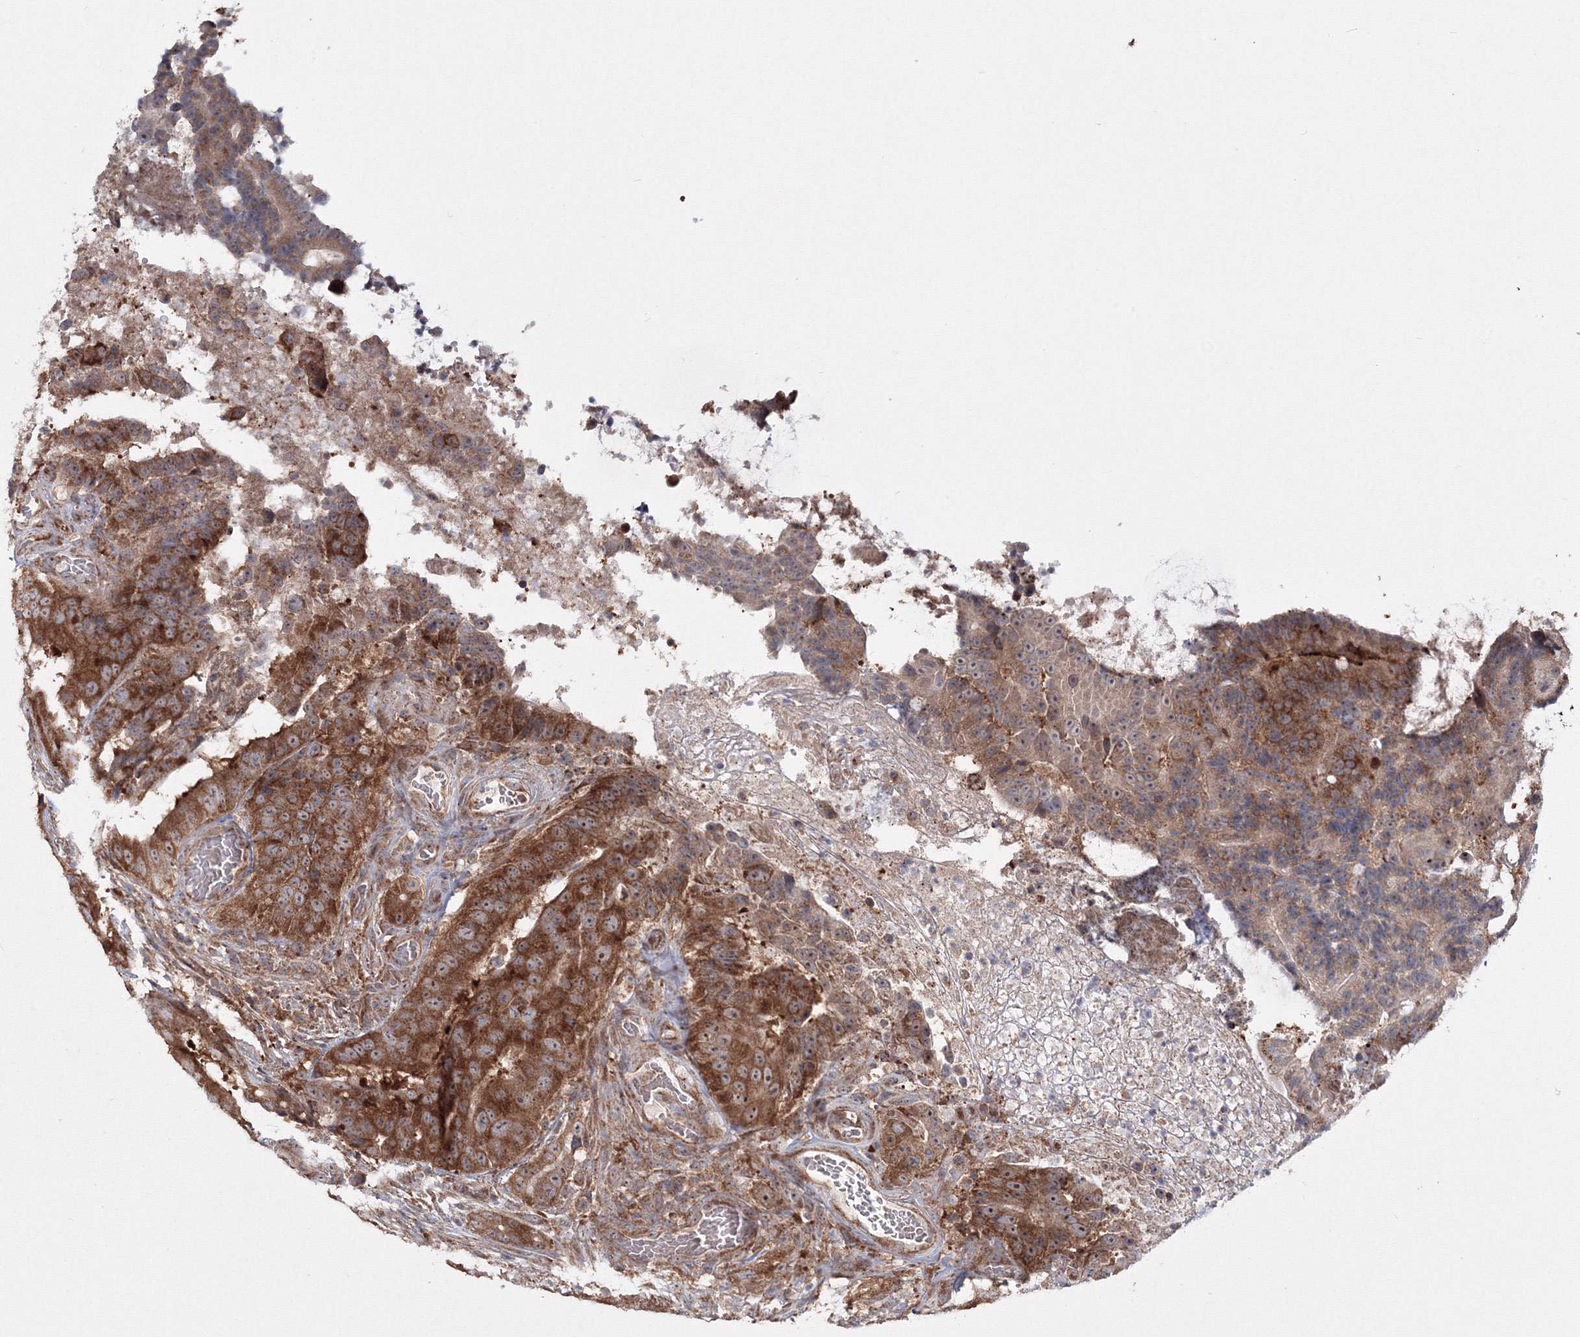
{"staining": {"intensity": "strong", "quantity": ">75%", "location": "cytoplasmic/membranous"}, "tissue": "colorectal cancer", "cell_type": "Tumor cells", "image_type": "cancer", "snomed": [{"axis": "morphology", "description": "Adenocarcinoma, NOS"}, {"axis": "topography", "description": "Colon"}], "caption": "Immunohistochemical staining of human colorectal adenocarcinoma shows high levels of strong cytoplasmic/membranous positivity in approximately >75% of tumor cells.", "gene": "PEX13", "patient": {"sex": "male", "age": 83}}